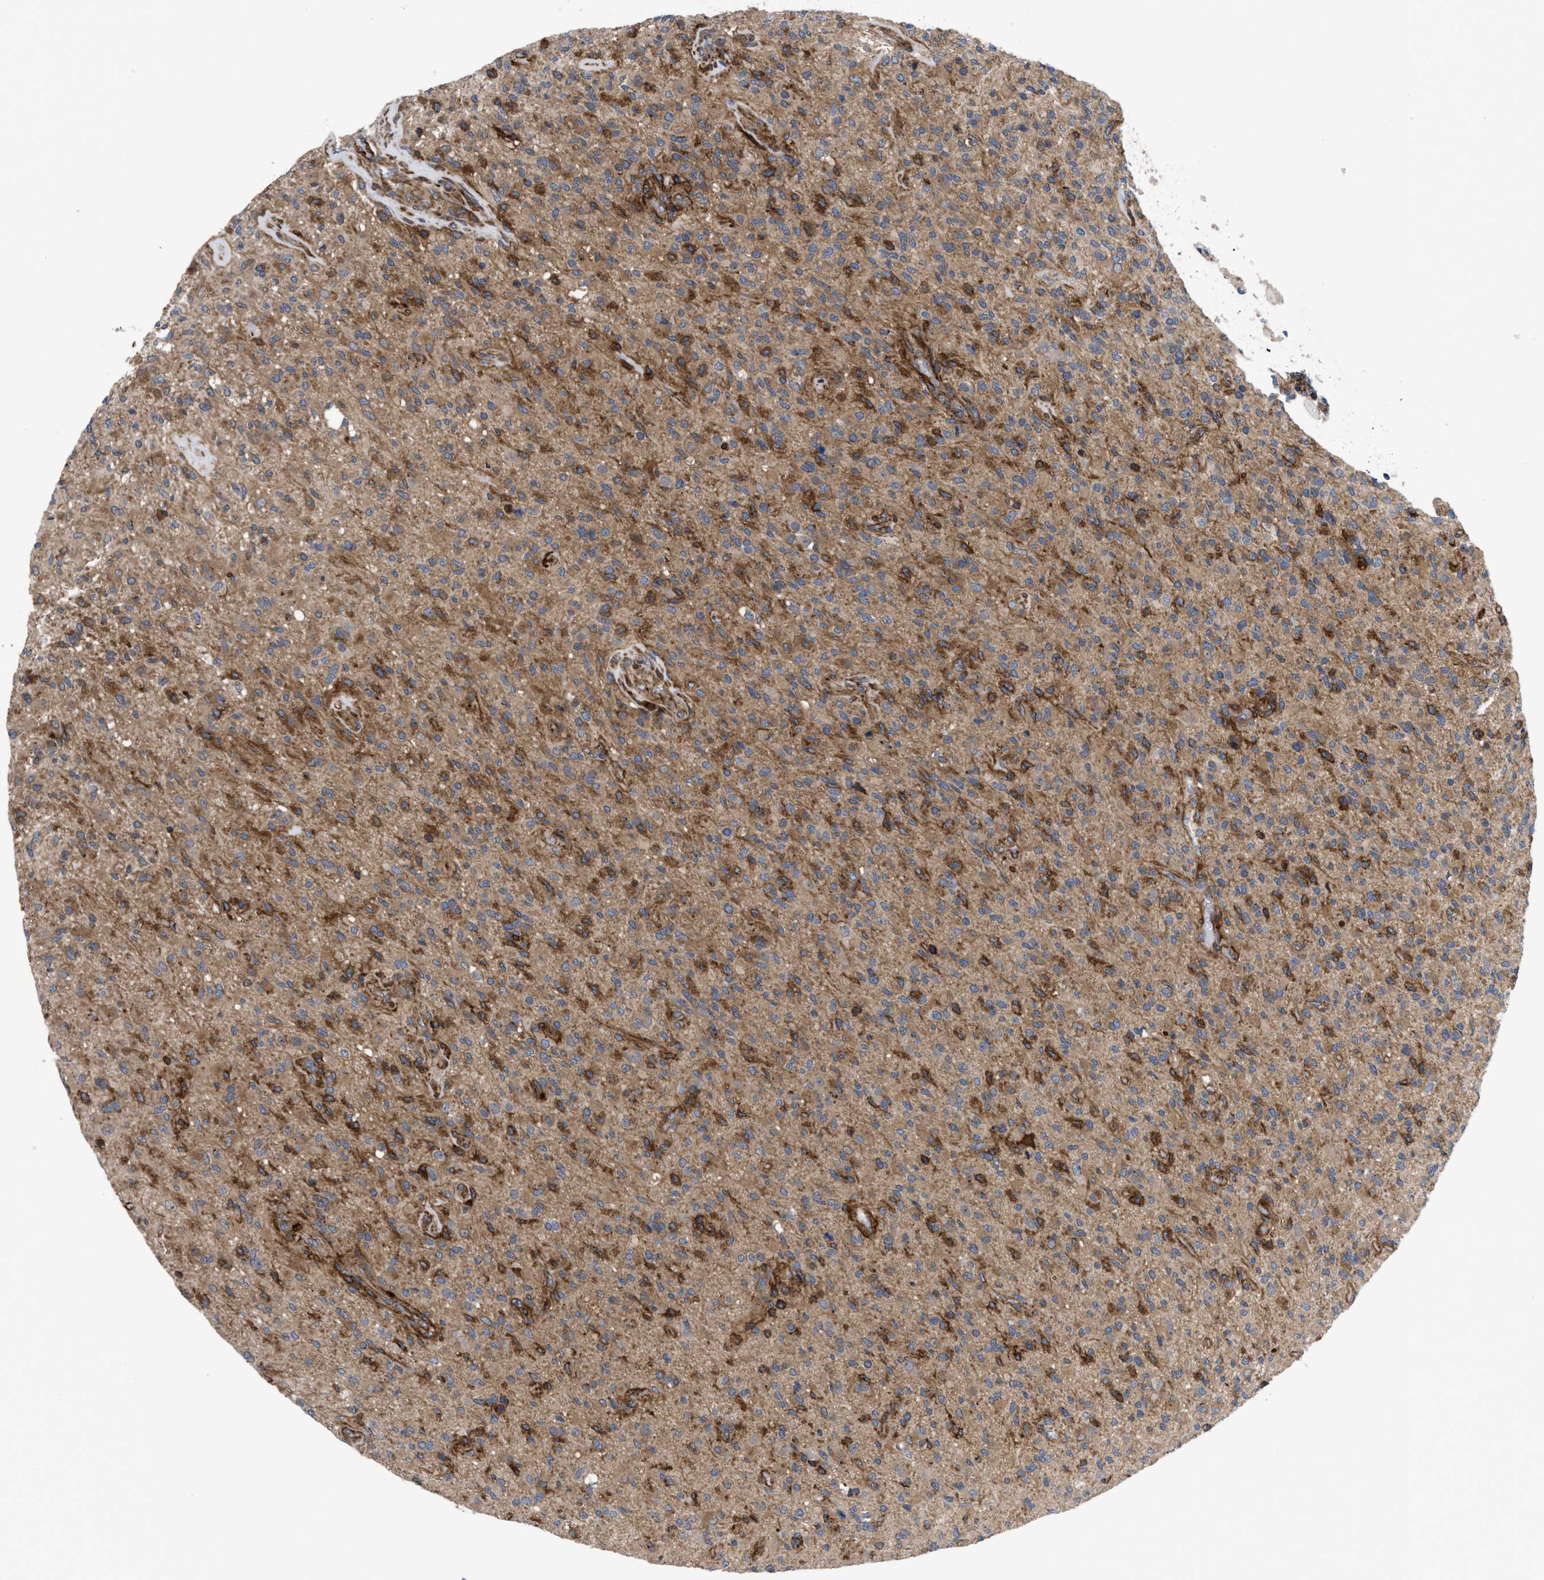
{"staining": {"intensity": "moderate", "quantity": ">75%", "location": "cytoplasmic/membranous"}, "tissue": "glioma", "cell_type": "Tumor cells", "image_type": "cancer", "snomed": [{"axis": "morphology", "description": "Glioma, malignant, High grade"}, {"axis": "topography", "description": "Brain"}], "caption": "Malignant glioma (high-grade) stained with IHC demonstrates moderate cytoplasmic/membranous expression in approximately >75% of tumor cells.", "gene": "SPAST", "patient": {"sex": "male", "age": 71}}